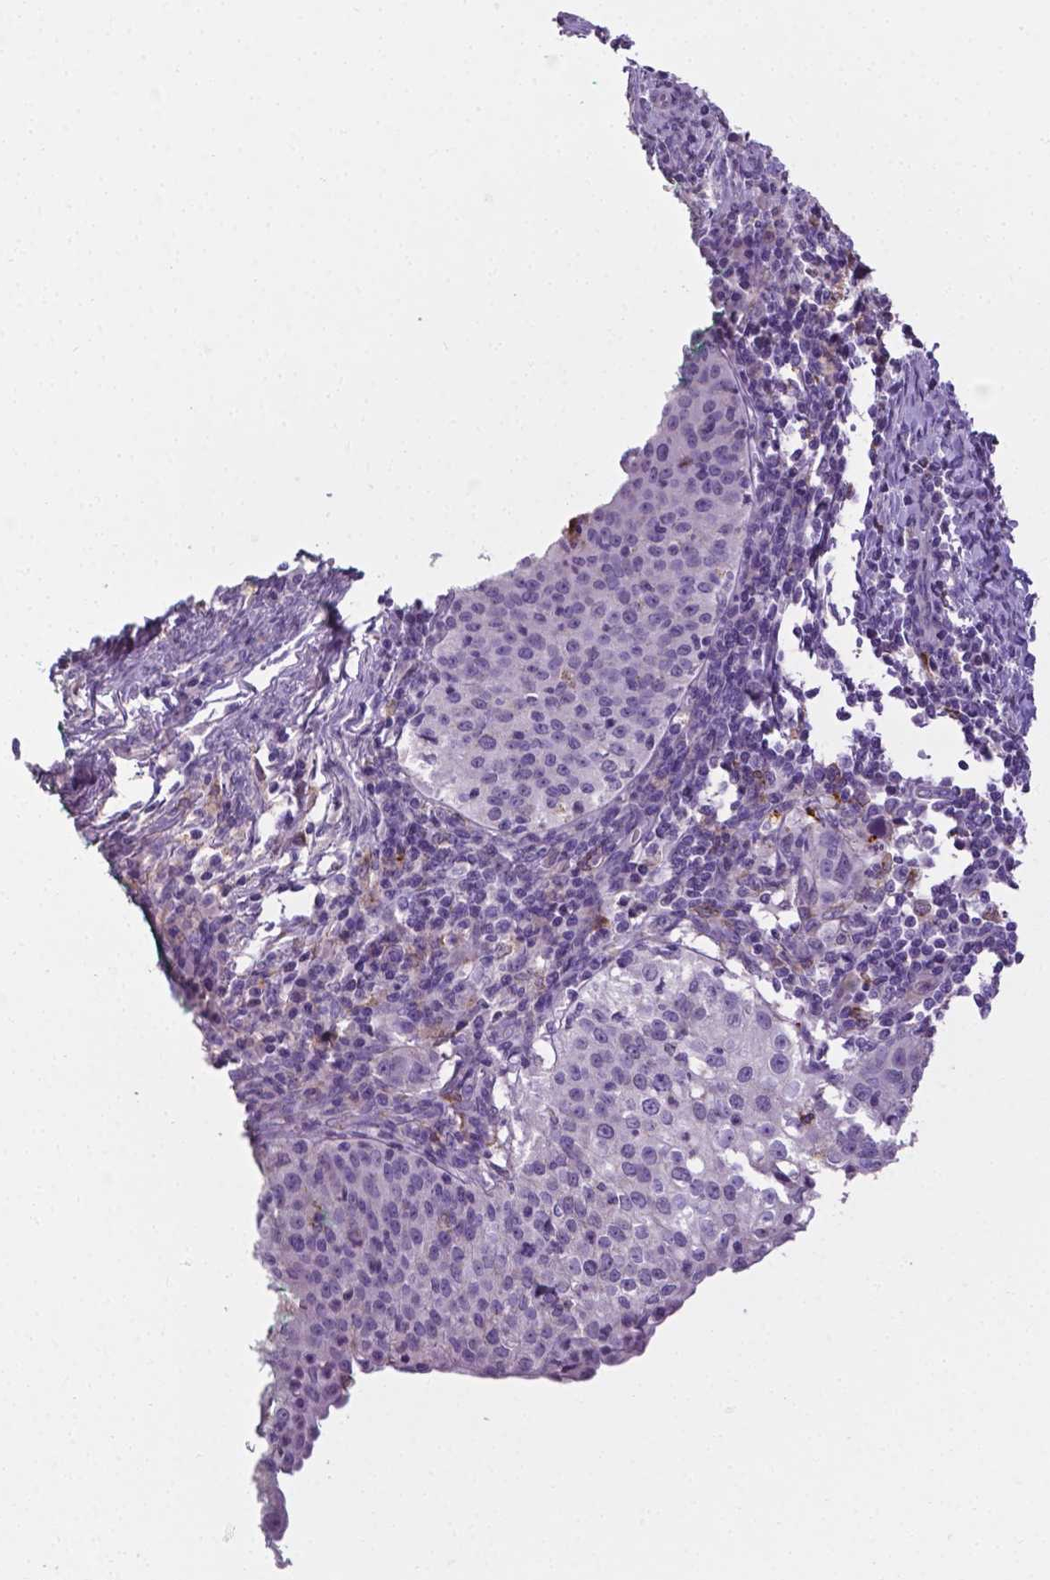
{"staining": {"intensity": "negative", "quantity": "none", "location": "none"}, "tissue": "cervical cancer", "cell_type": "Tumor cells", "image_type": "cancer", "snomed": [{"axis": "morphology", "description": "Squamous cell carcinoma, NOS"}, {"axis": "topography", "description": "Cervix"}], "caption": "An immunohistochemistry (IHC) micrograph of squamous cell carcinoma (cervical) is shown. There is no staining in tumor cells of squamous cell carcinoma (cervical).", "gene": "APOE", "patient": {"sex": "female", "age": 30}}